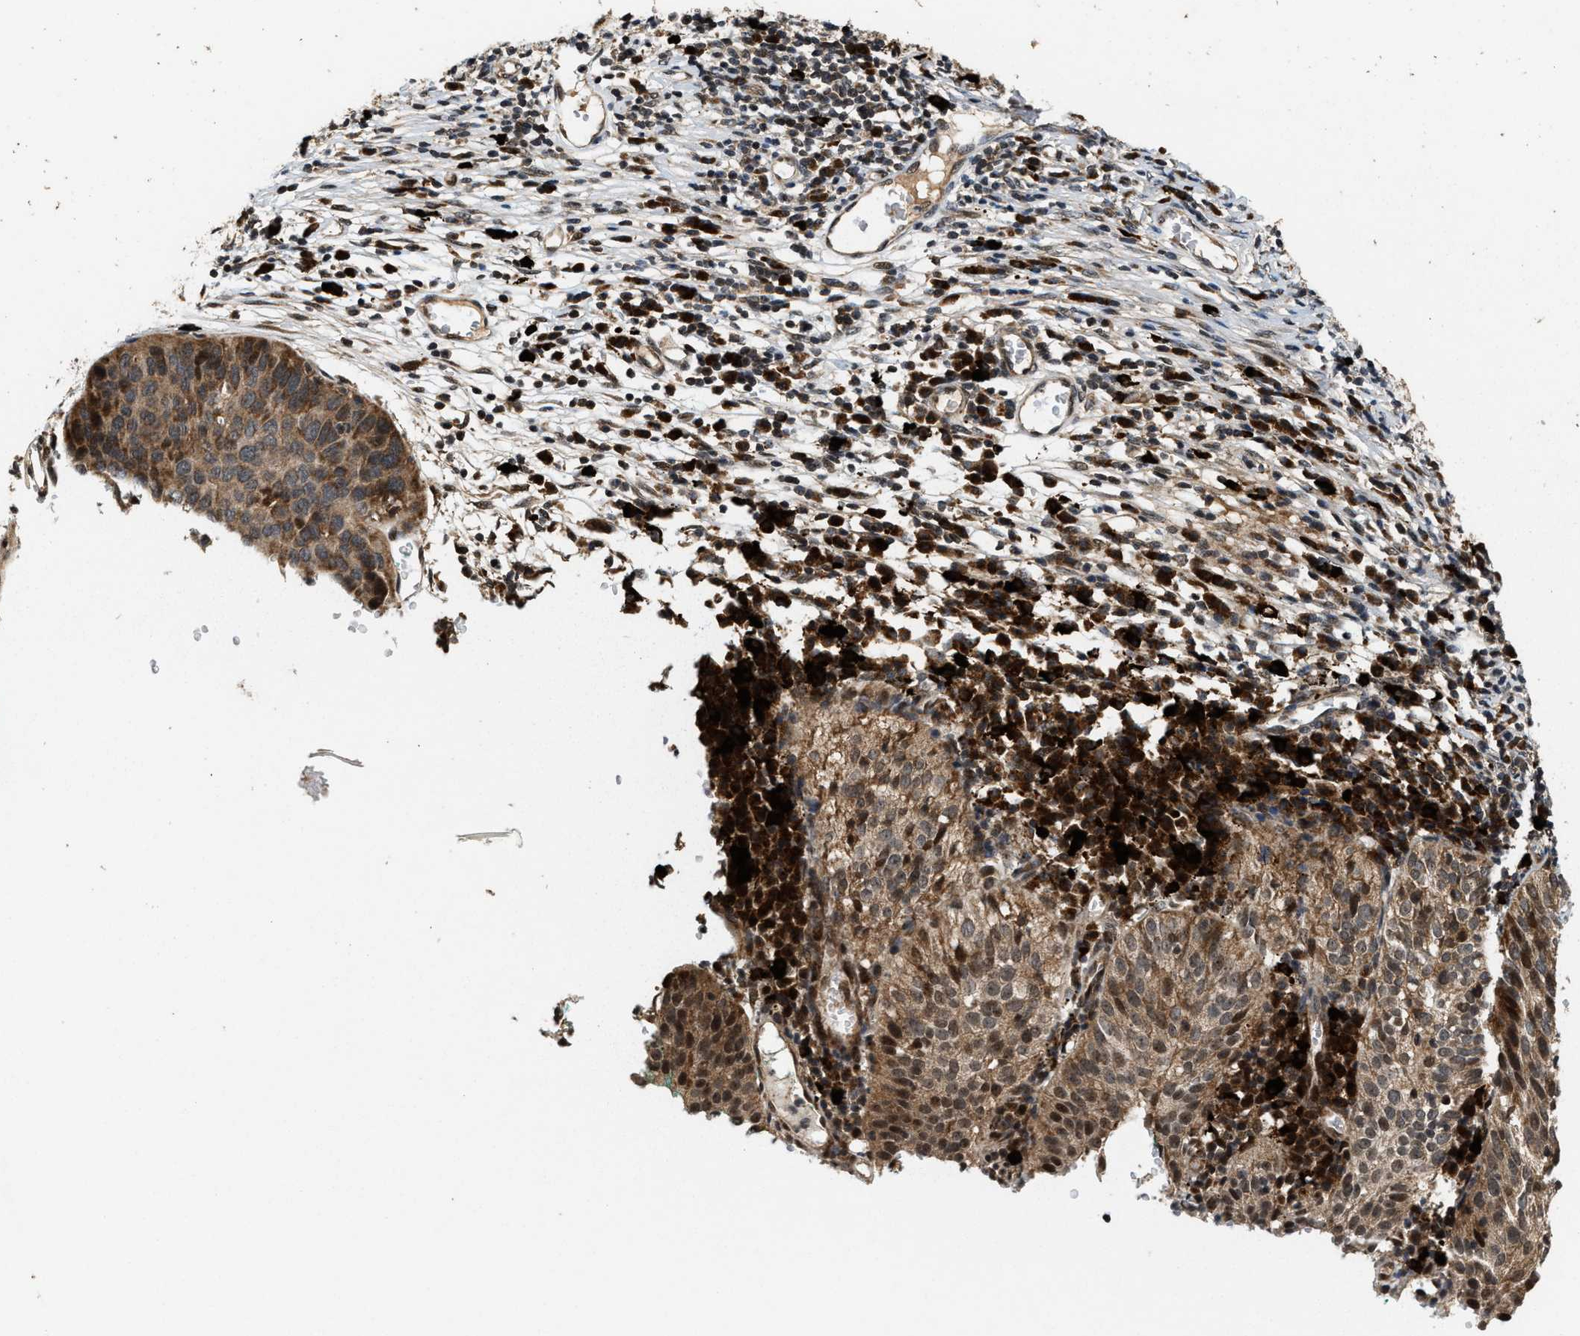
{"staining": {"intensity": "moderate", "quantity": ">75%", "location": "cytoplasmic/membranous,nuclear"}, "tissue": "cervical cancer", "cell_type": "Tumor cells", "image_type": "cancer", "snomed": [{"axis": "morphology", "description": "Squamous cell carcinoma, NOS"}, {"axis": "topography", "description": "Cervix"}], "caption": "DAB immunohistochemical staining of human cervical squamous cell carcinoma reveals moderate cytoplasmic/membranous and nuclear protein expression in about >75% of tumor cells. (brown staining indicates protein expression, while blue staining denotes nuclei).", "gene": "ELP2", "patient": {"sex": "female", "age": 38}}